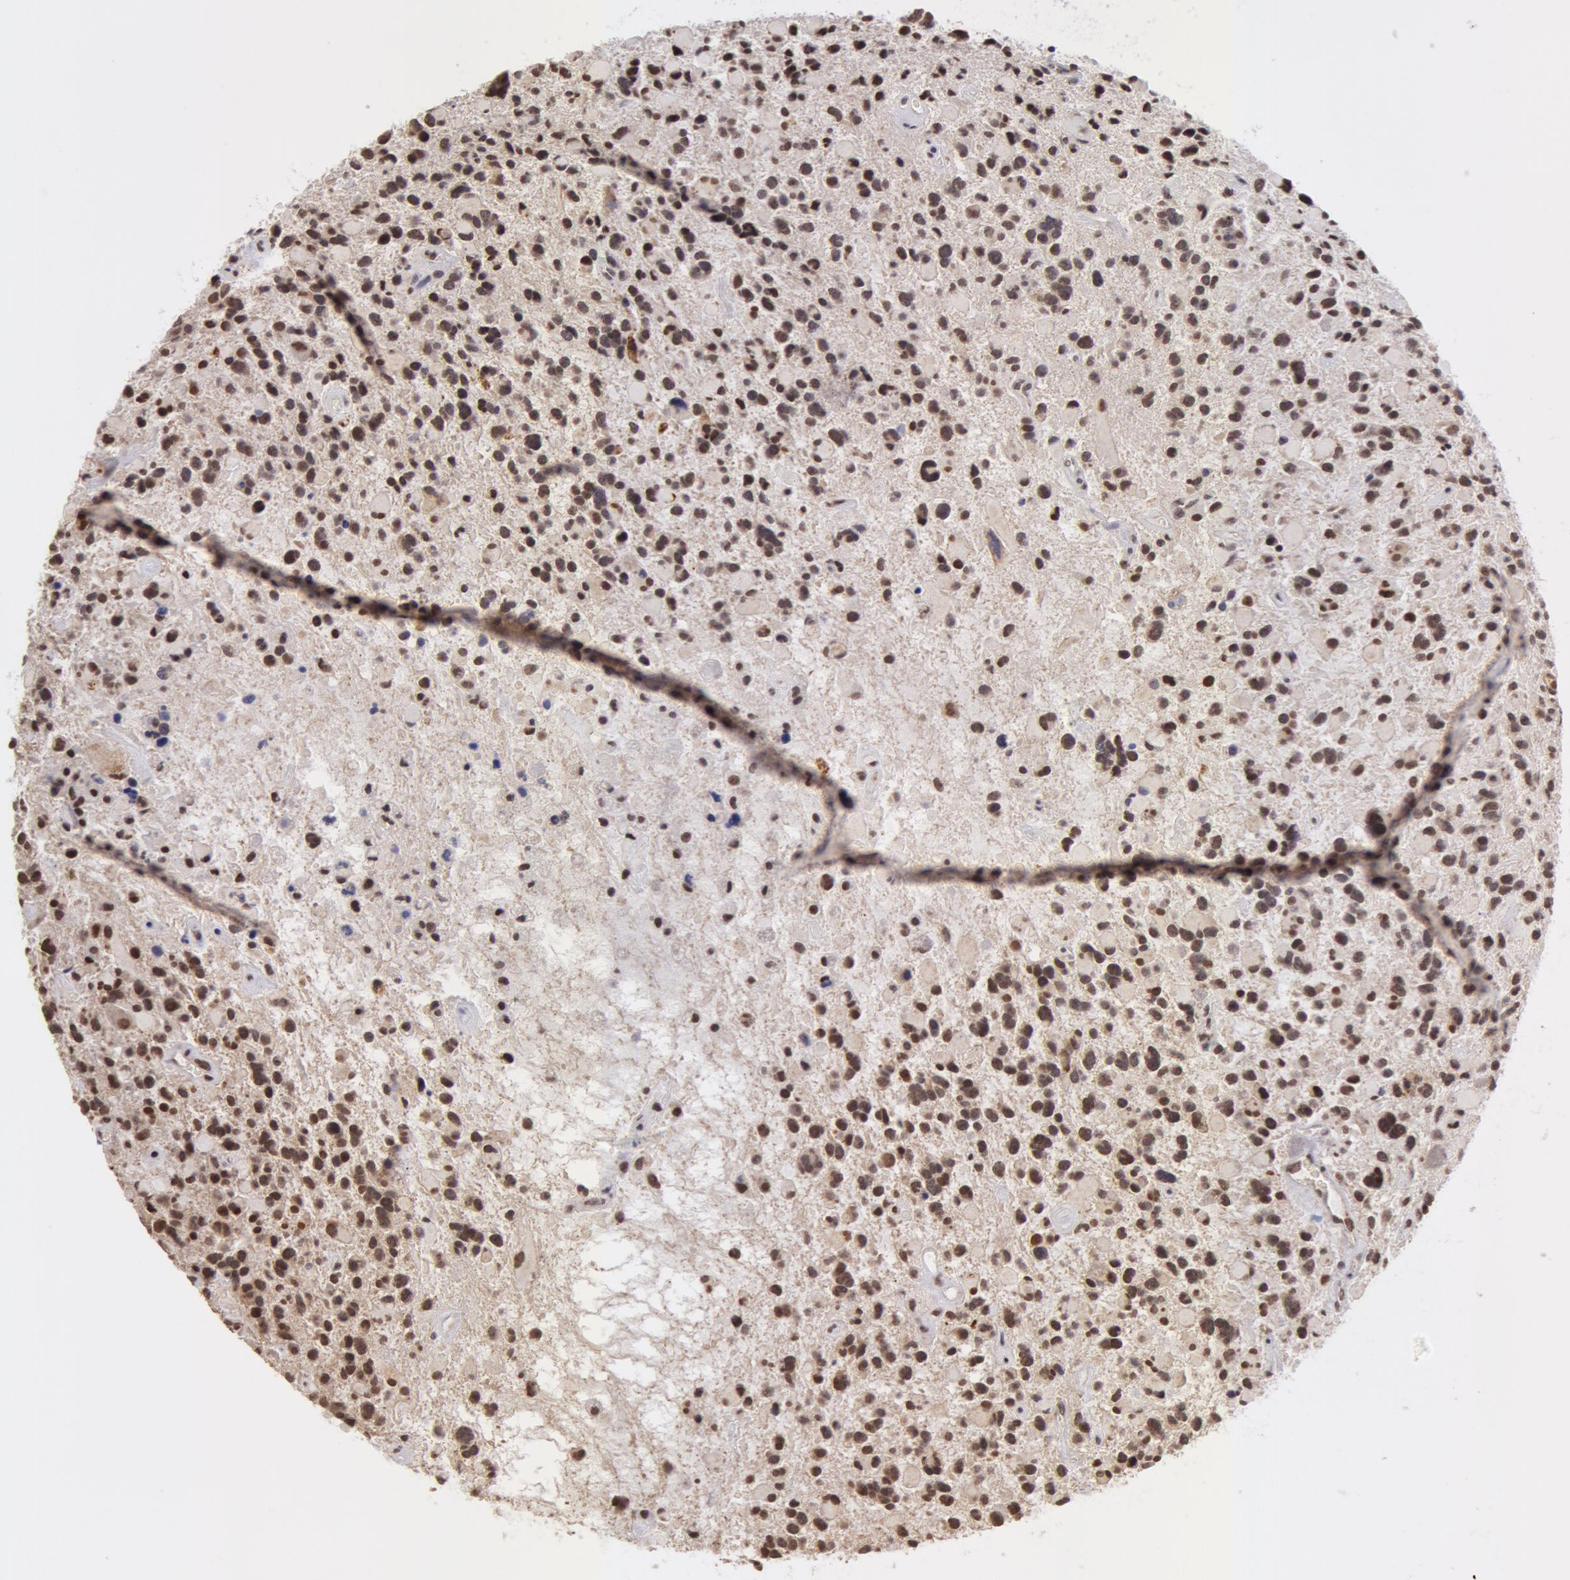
{"staining": {"intensity": "strong", "quantity": "25%-75%", "location": "nuclear"}, "tissue": "glioma", "cell_type": "Tumor cells", "image_type": "cancer", "snomed": [{"axis": "morphology", "description": "Glioma, malignant, High grade"}, {"axis": "topography", "description": "Brain"}], "caption": "Brown immunohistochemical staining in human glioma demonstrates strong nuclear expression in about 25%-75% of tumor cells.", "gene": "VRTN", "patient": {"sex": "female", "age": 37}}